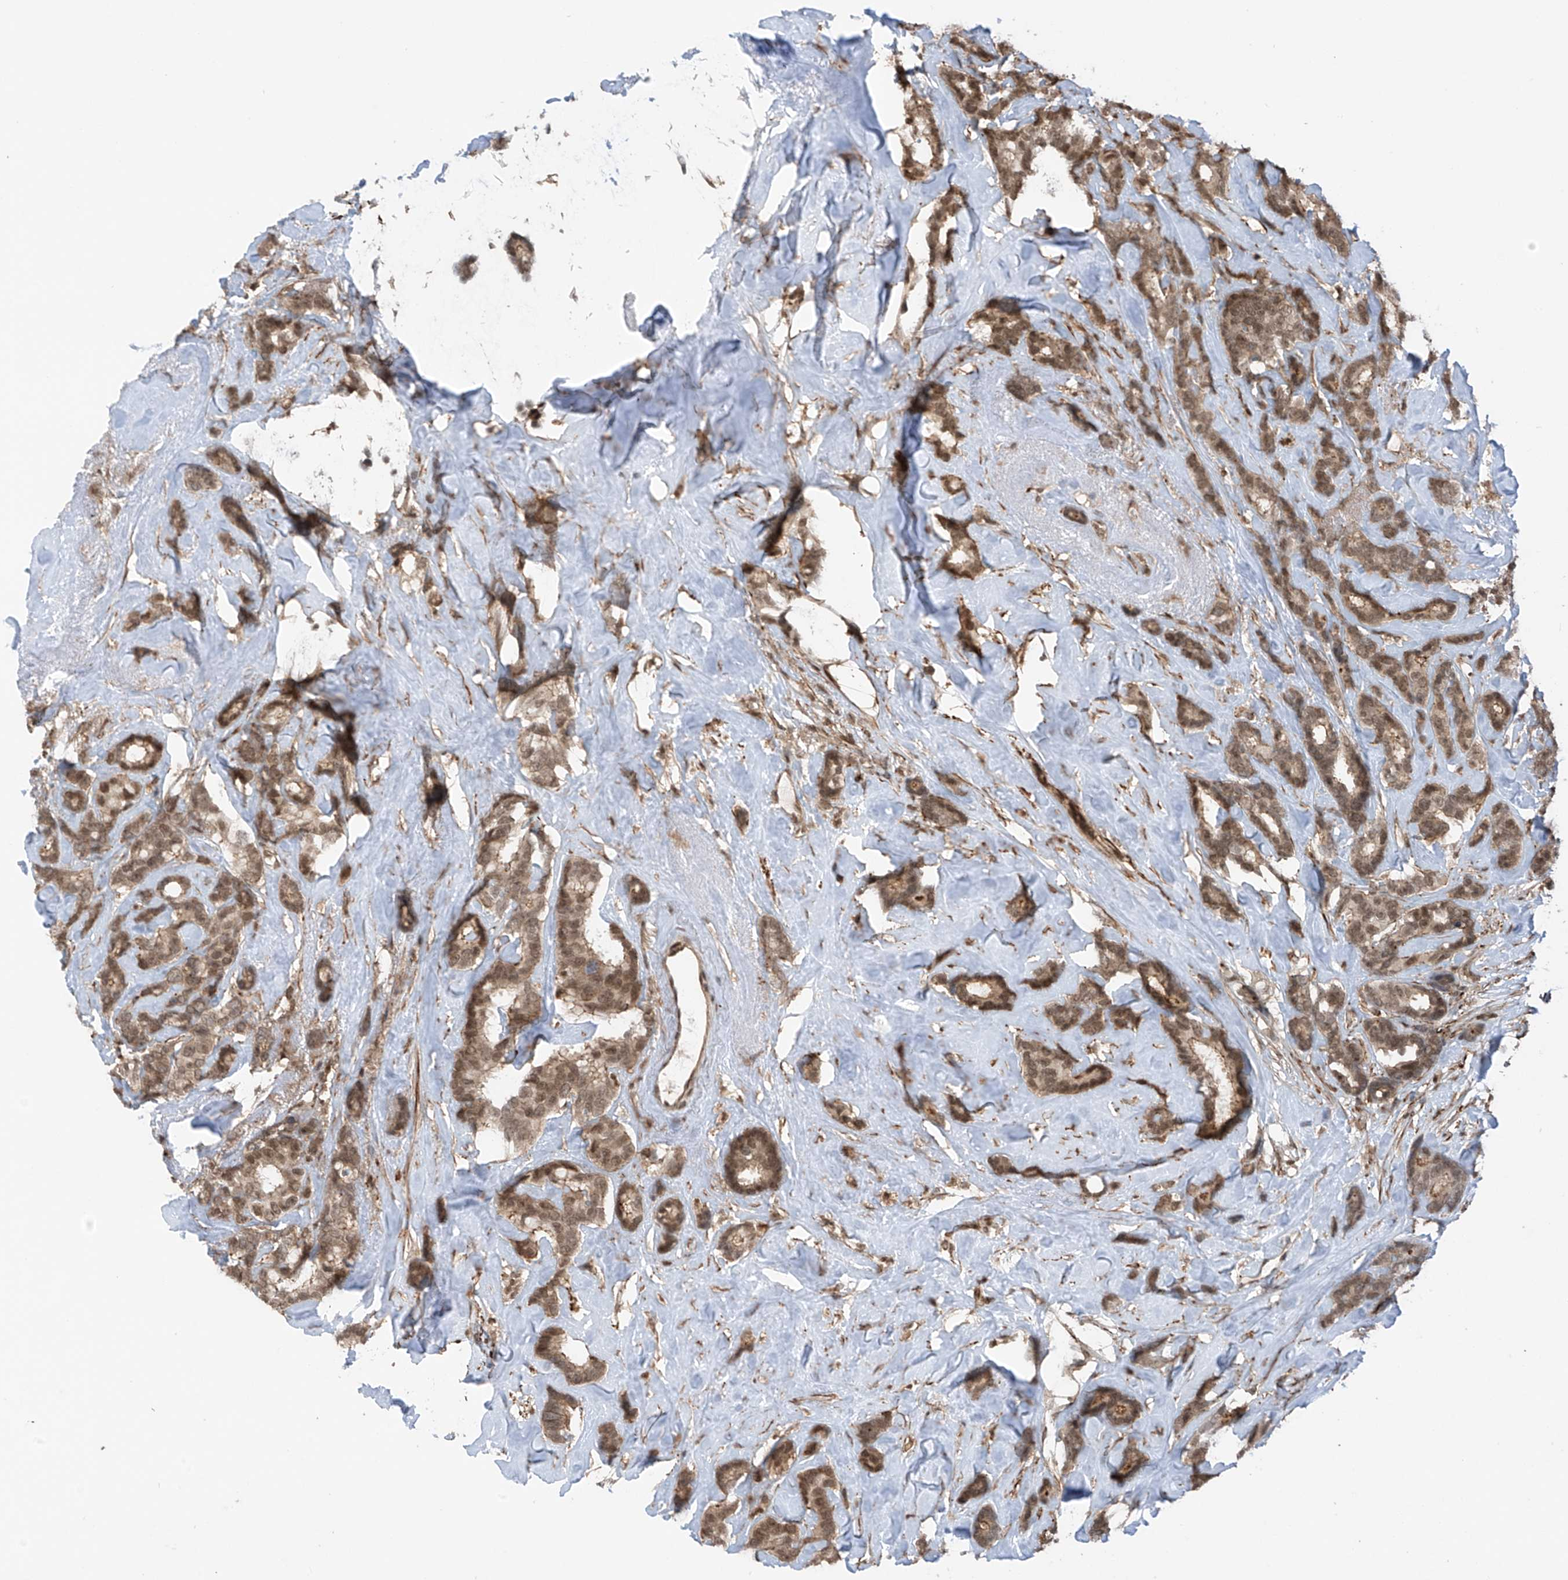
{"staining": {"intensity": "moderate", "quantity": ">75%", "location": "cytoplasmic/membranous,nuclear"}, "tissue": "breast cancer", "cell_type": "Tumor cells", "image_type": "cancer", "snomed": [{"axis": "morphology", "description": "Duct carcinoma"}, {"axis": "topography", "description": "Breast"}], "caption": "Immunohistochemical staining of human breast cancer (invasive ductal carcinoma) shows medium levels of moderate cytoplasmic/membranous and nuclear expression in about >75% of tumor cells.", "gene": "REPIN1", "patient": {"sex": "female", "age": 87}}